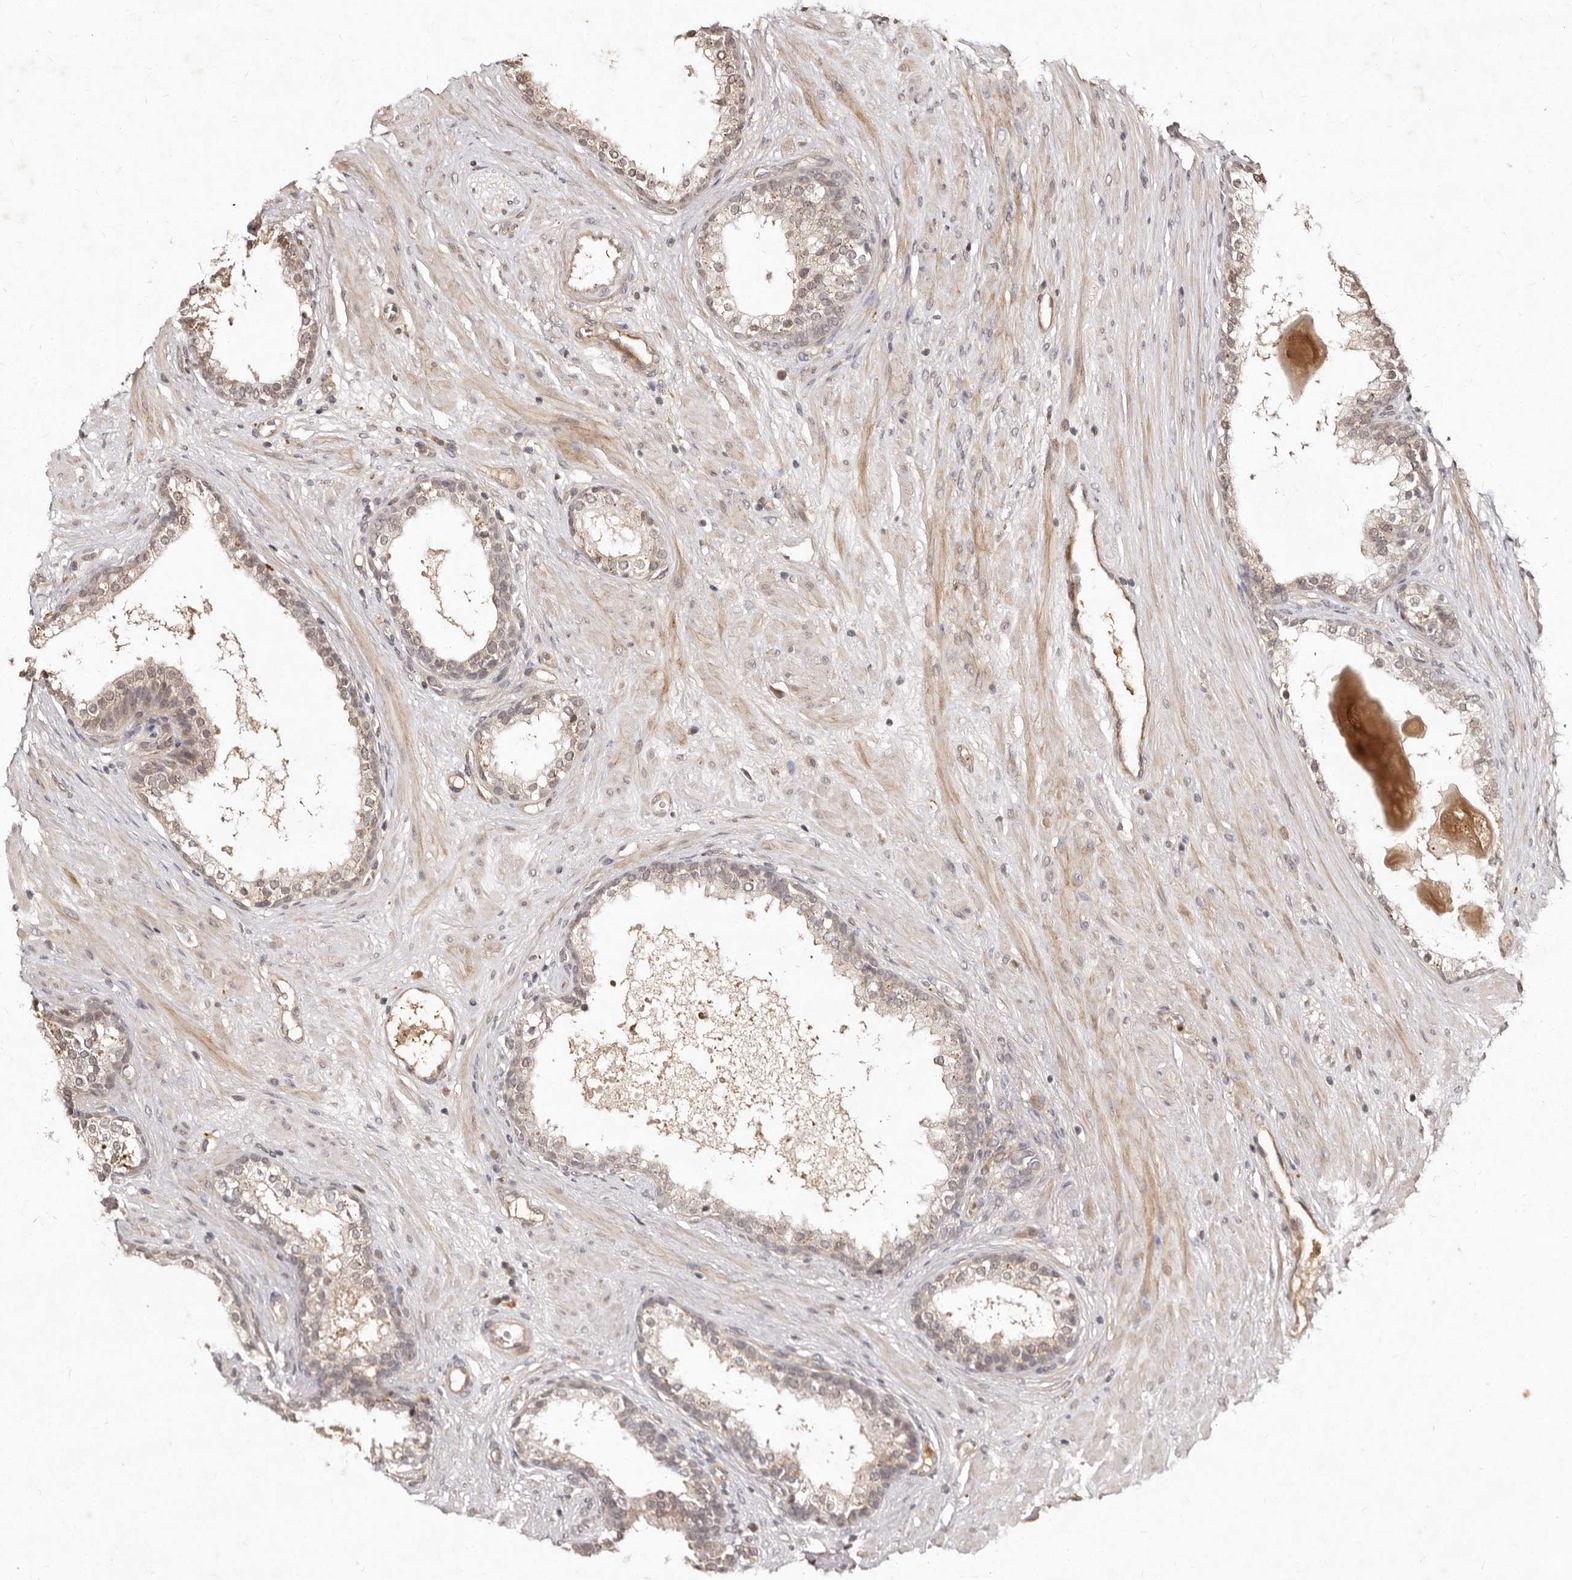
{"staining": {"intensity": "weak", "quantity": "25%-75%", "location": "cytoplasmic/membranous"}, "tissue": "prostate cancer", "cell_type": "Tumor cells", "image_type": "cancer", "snomed": [{"axis": "morphology", "description": "Adenocarcinoma, High grade"}, {"axis": "topography", "description": "Prostate"}], "caption": "Weak cytoplasmic/membranous staining is present in approximately 25%-75% of tumor cells in prostate adenocarcinoma (high-grade).", "gene": "LCORL", "patient": {"sex": "male", "age": 56}}